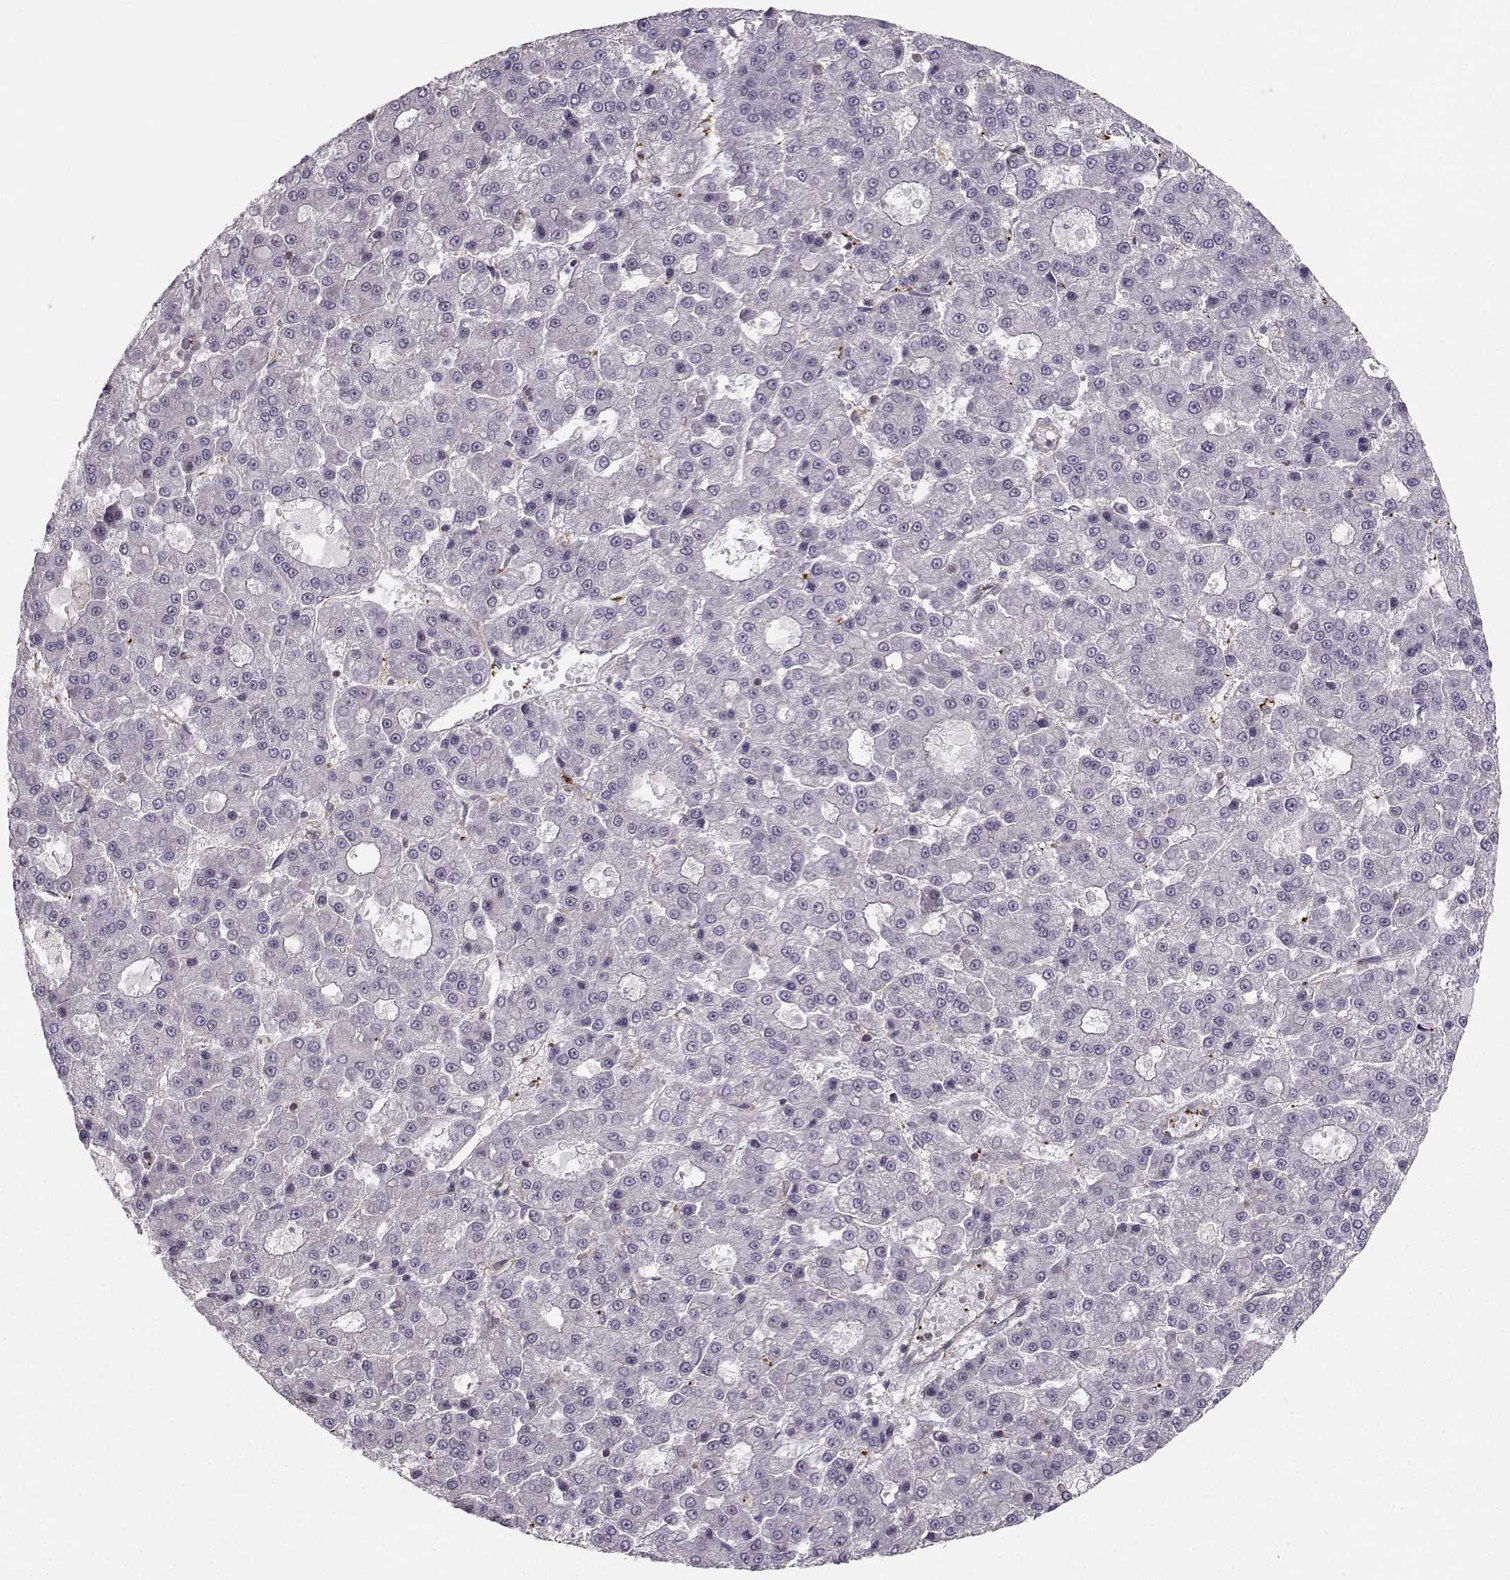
{"staining": {"intensity": "negative", "quantity": "none", "location": "none"}, "tissue": "liver cancer", "cell_type": "Tumor cells", "image_type": "cancer", "snomed": [{"axis": "morphology", "description": "Carcinoma, Hepatocellular, NOS"}, {"axis": "topography", "description": "Liver"}], "caption": "Tumor cells are negative for brown protein staining in liver cancer (hepatocellular carcinoma).", "gene": "ASB16", "patient": {"sex": "male", "age": 70}}